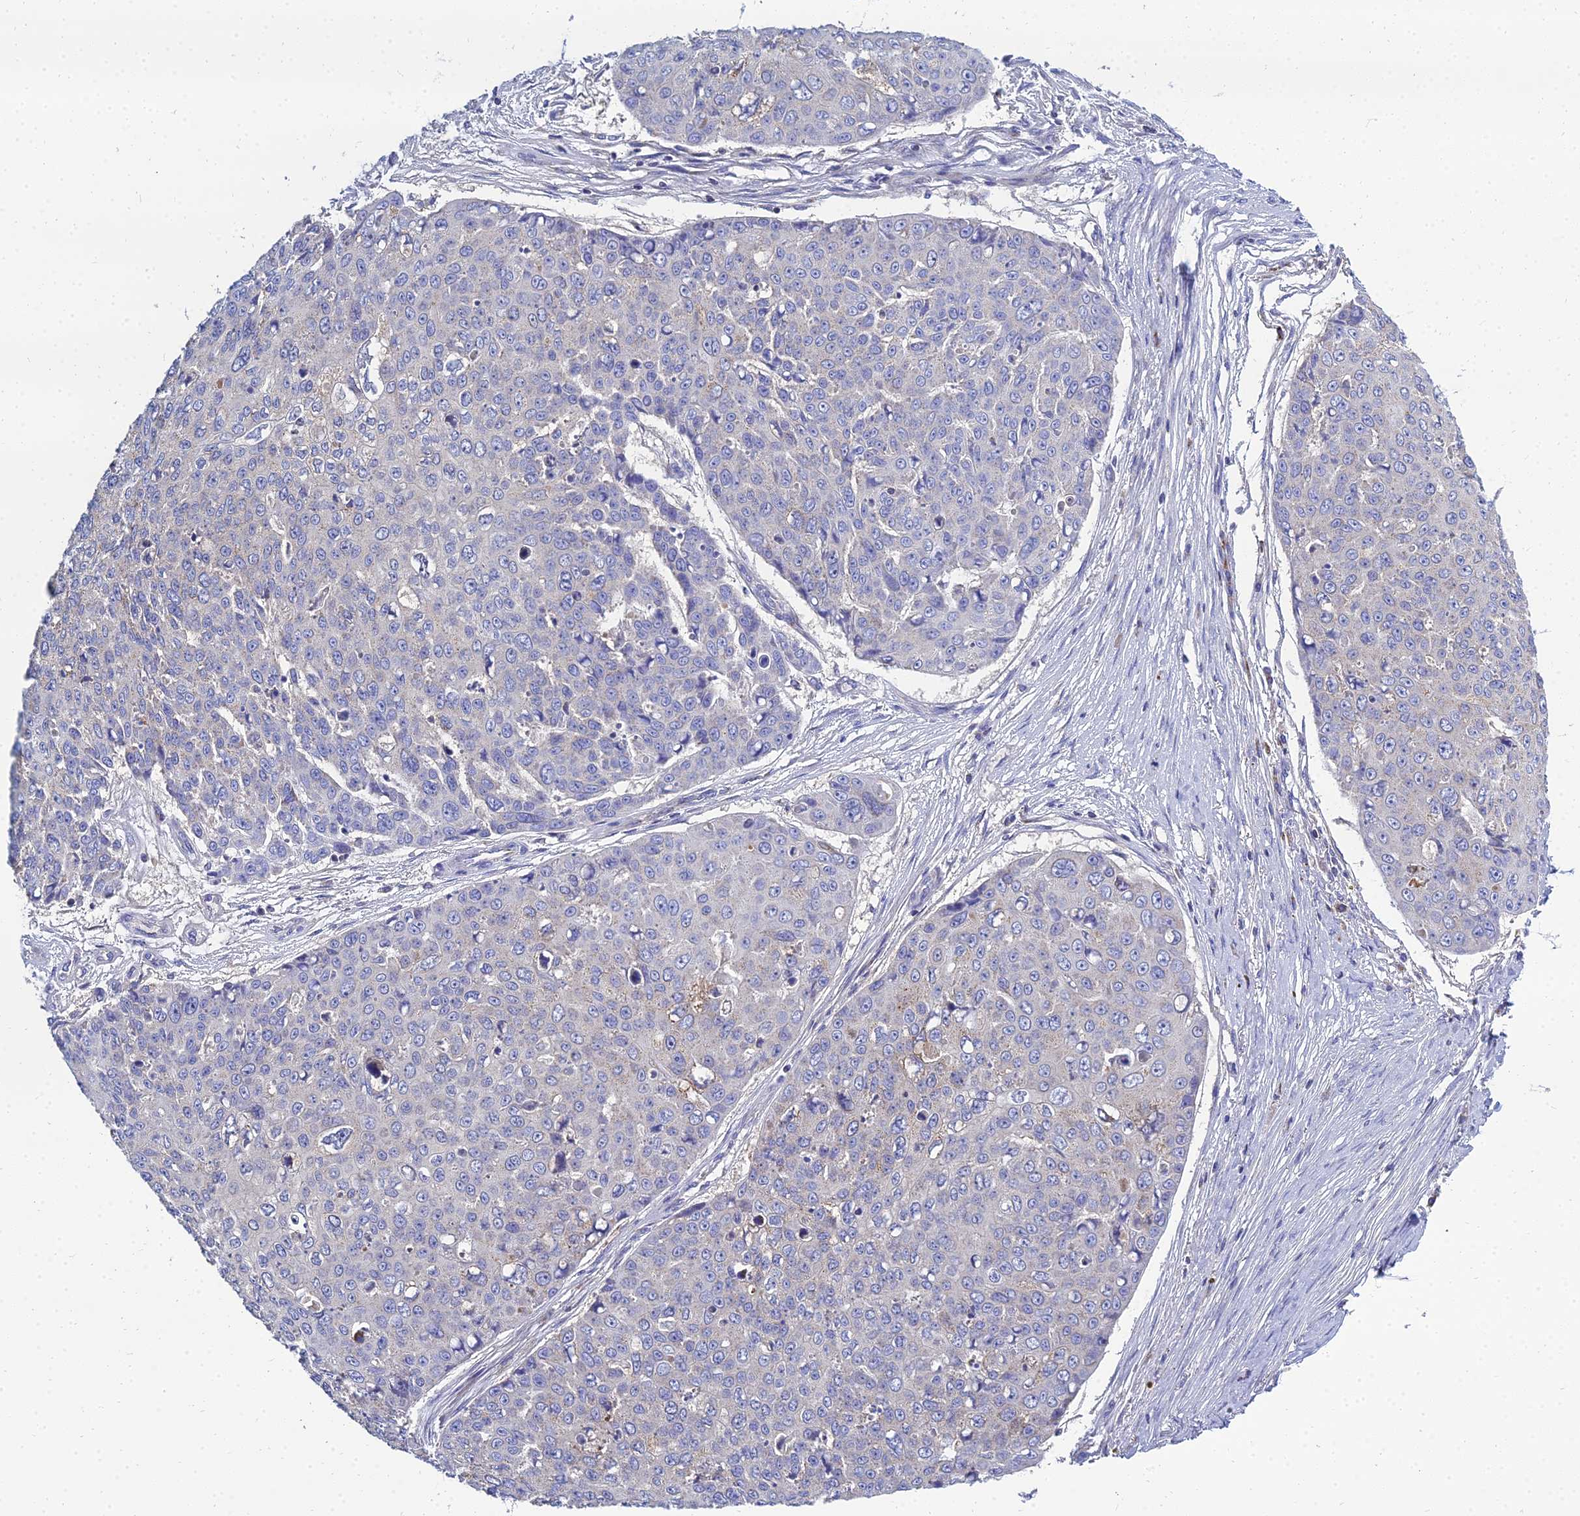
{"staining": {"intensity": "negative", "quantity": "none", "location": "none"}, "tissue": "skin cancer", "cell_type": "Tumor cells", "image_type": "cancer", "snomed": [{"axis": "morphology", "description": "Squamous cell carcinoma, NOS"}, {"axis": "topography", "description": "Skin"}], "caption": "This is a micrograph of IHC staining of squamous cell carcinoma (skin), which shows no positivity in tumor cells.", "gene": "NPY", "patient": {"sex": "male", "age": 71}}